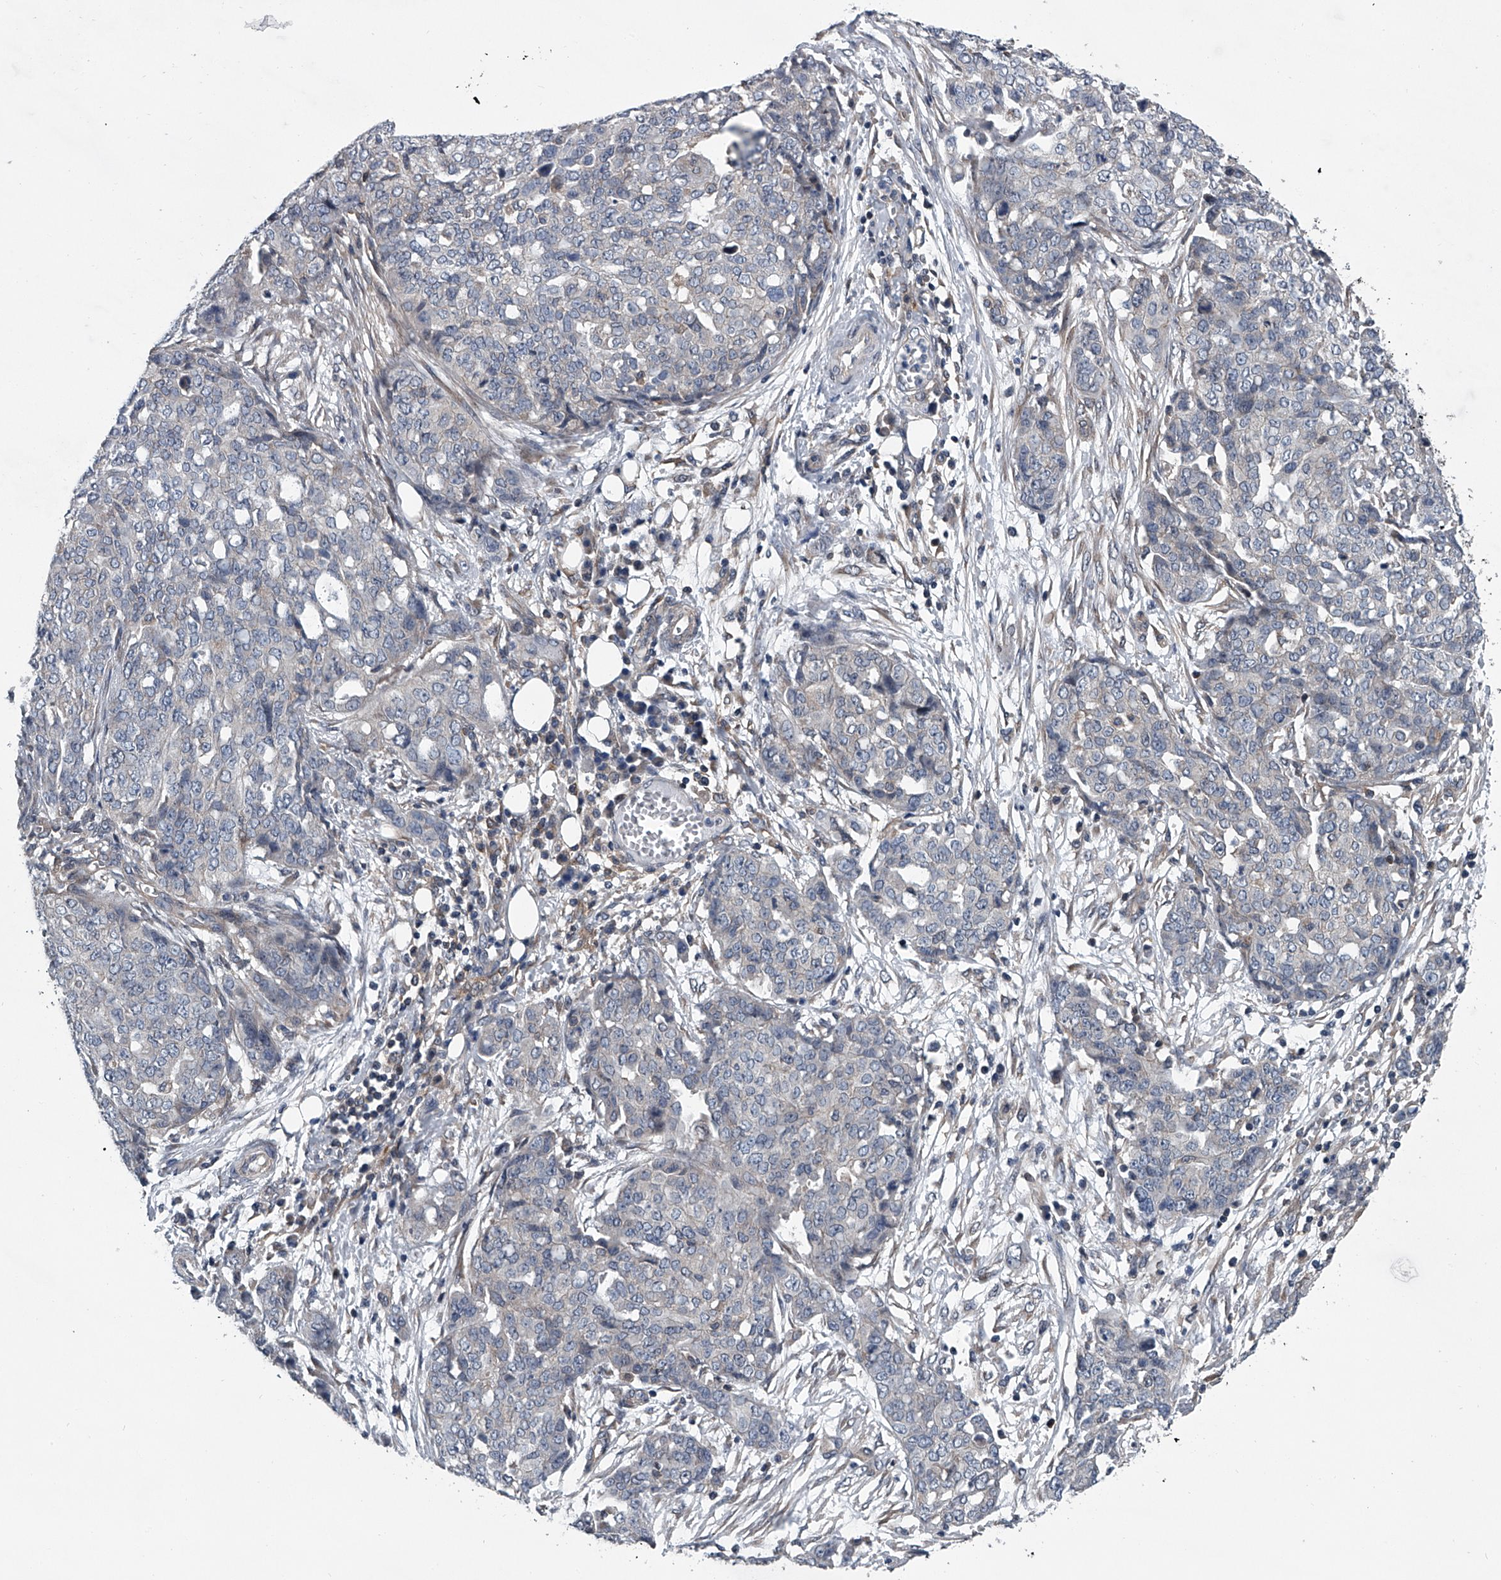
{"staining": {"intensity": "negative", "quantity": "none", "location": "none"}, "tissue": "ovarian cancer", "cell_type": "Tumor cells", "image_type": "cancer", "snomed": [{"axis": "morphology", "description": "Cystadenocarcinoma, serous, NOS"}, {"axis": "topography", "description": "Soft tissue"}, {"axis": "topography", "description": "Ovary"}], "caption": "High magnification brightfield microscopy of ovarian cancer (serous cystadenocarcinoma) stained with DAB (3,3'-diaminobenzidine) (brown) and counterstained with hematoxylin (blue): tumor cells show no significant positivity. (Brightfield microscopy of DAB IHC at high magnification).", "gene": "PPP2R5D", "patient": {"sex": "female", "age": 57}}